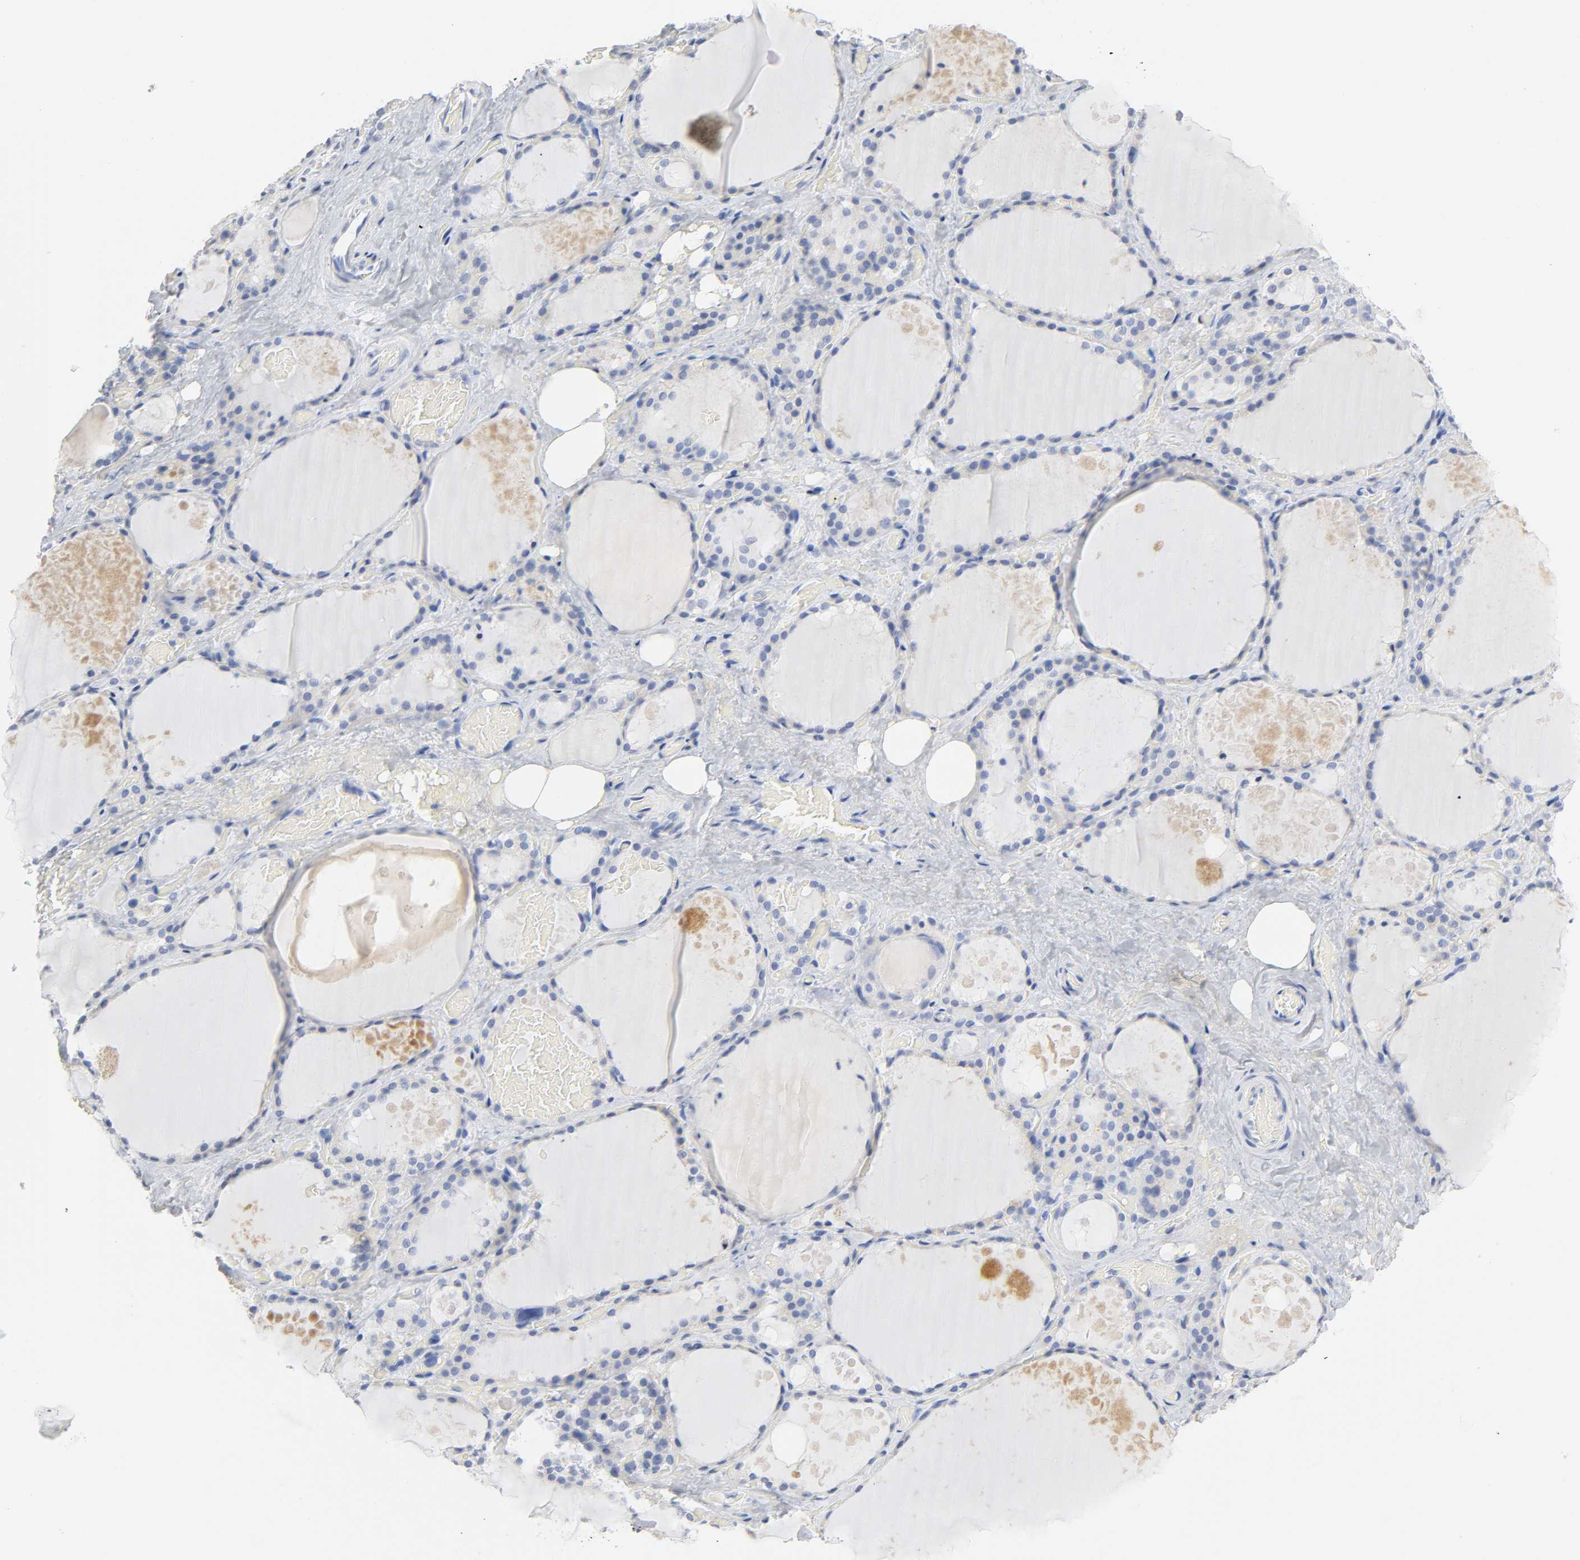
{"staining": {"intensity": "negative", "quantity": "none", "location": "none"}, "tissue": "thyroid gland", "cell_type": "Glandular cells", "image_type": "normal", "snomed": [{"axis": "morphology", "description": "Normal tissue, NOS"}, {"axis": "topography", "description": "Thyroid gland"}], "caption": "This is an immunohistochemistry image of normal human thyroid gland. There is no expression in glandular cells.", "gene": "ACP3", "patient": {"sex": "male", "age": 61}}